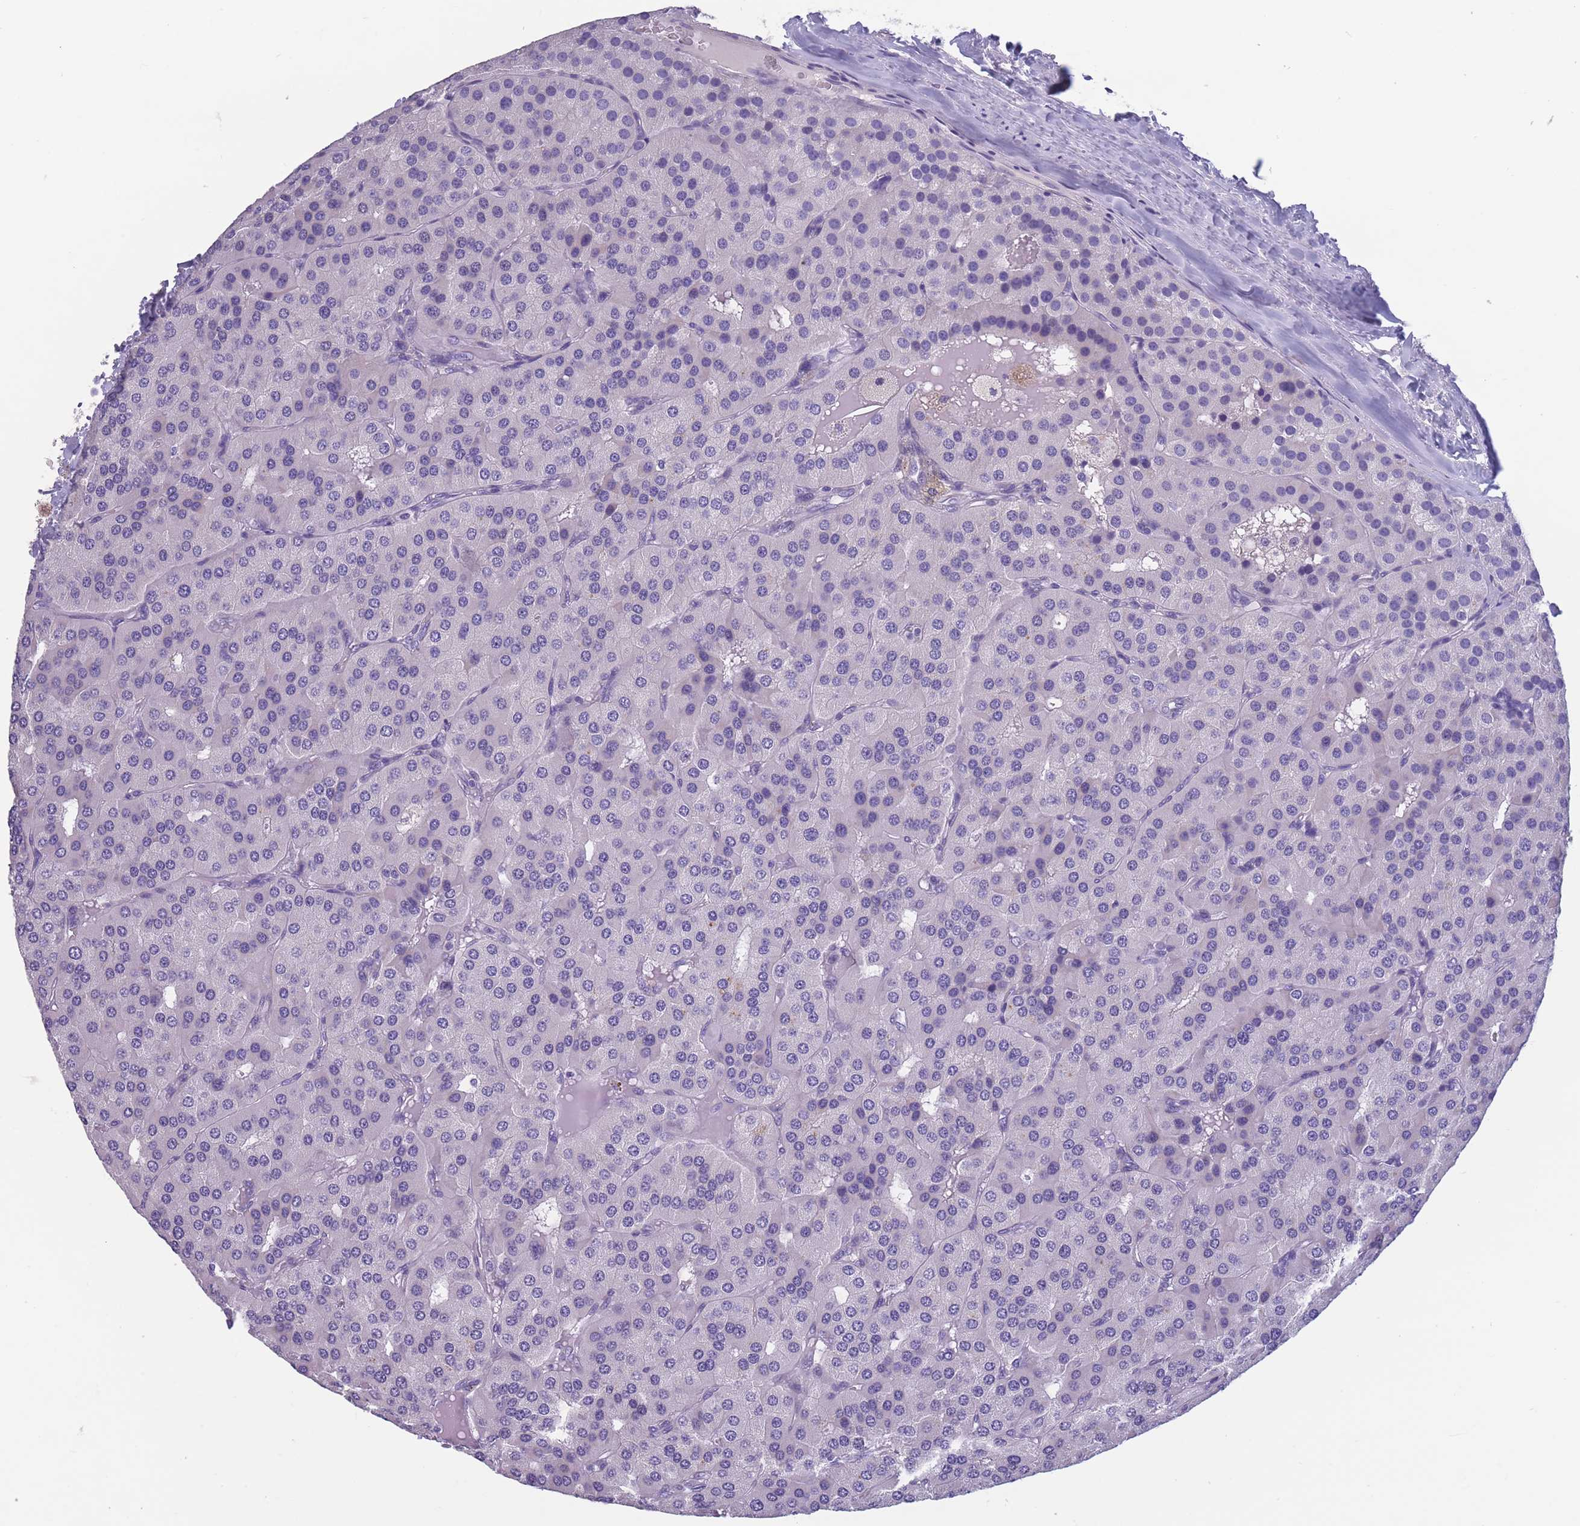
{"staining": {"intensity": "negative", "quantity": "none", "location": "none"}, "tissue": "parathyroid gland", "cell_type": "Glandular cells", "image_type": "normal", "snomed": [{"axis": "morphology", "description": "Normal tissue, NOS"}, {"axis": "morphology", "description": "Adenoma, NOS"}, {"axis": "topography", "description": "Parathyroid gland"}], "caption": "This is an immunohistochemistry photomicrograph of normal human parathyroid gland. There is no expression in glandular cells.", "gene": "OR4C5", "patient": {"sex": "female", "age": 86}}